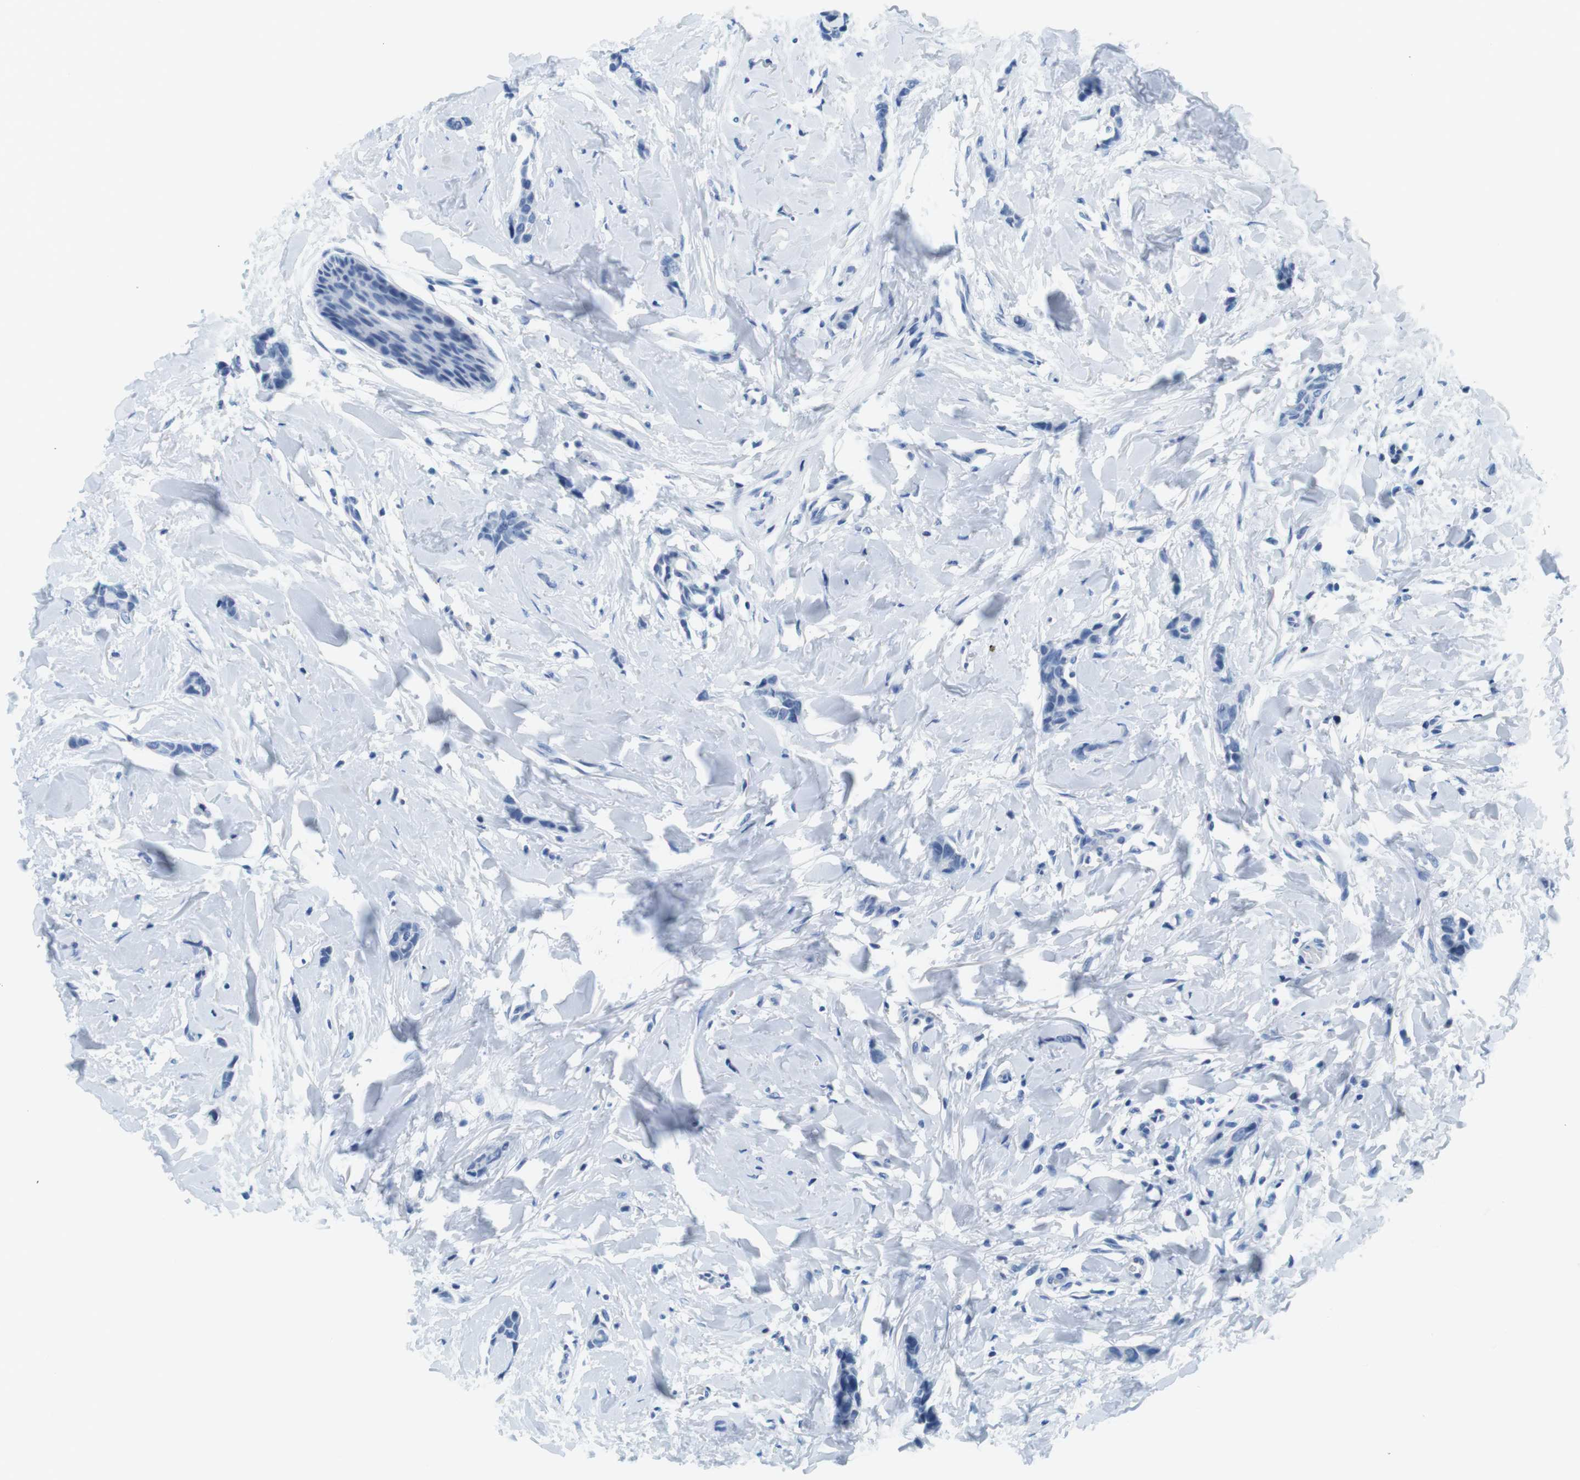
{"staining": {"intensity": "negative", "quantity": "none", "location": "none"}, "tissue": "breast cancer", "cell_type": "Tumor cells", "image_type": "cancer", "snomed": [{"axis": "morphology", "description": "Lobular carcinoma"}, {"axis": "topography", "description": "Skin"}, {"axis": "topography", "description": "Breast"}], "caption": "A photomicrograph of breast cancer stained for a protein demonstrates no brown staining in tumor cells. The staining was performed using DAB to visualize the protein expression in brown, while the nuclei were stained in blue with hematoxylin (Magnification: 20x).", "gene": "CYP2C9", "patient": {"sex": "female", "age": 46}}